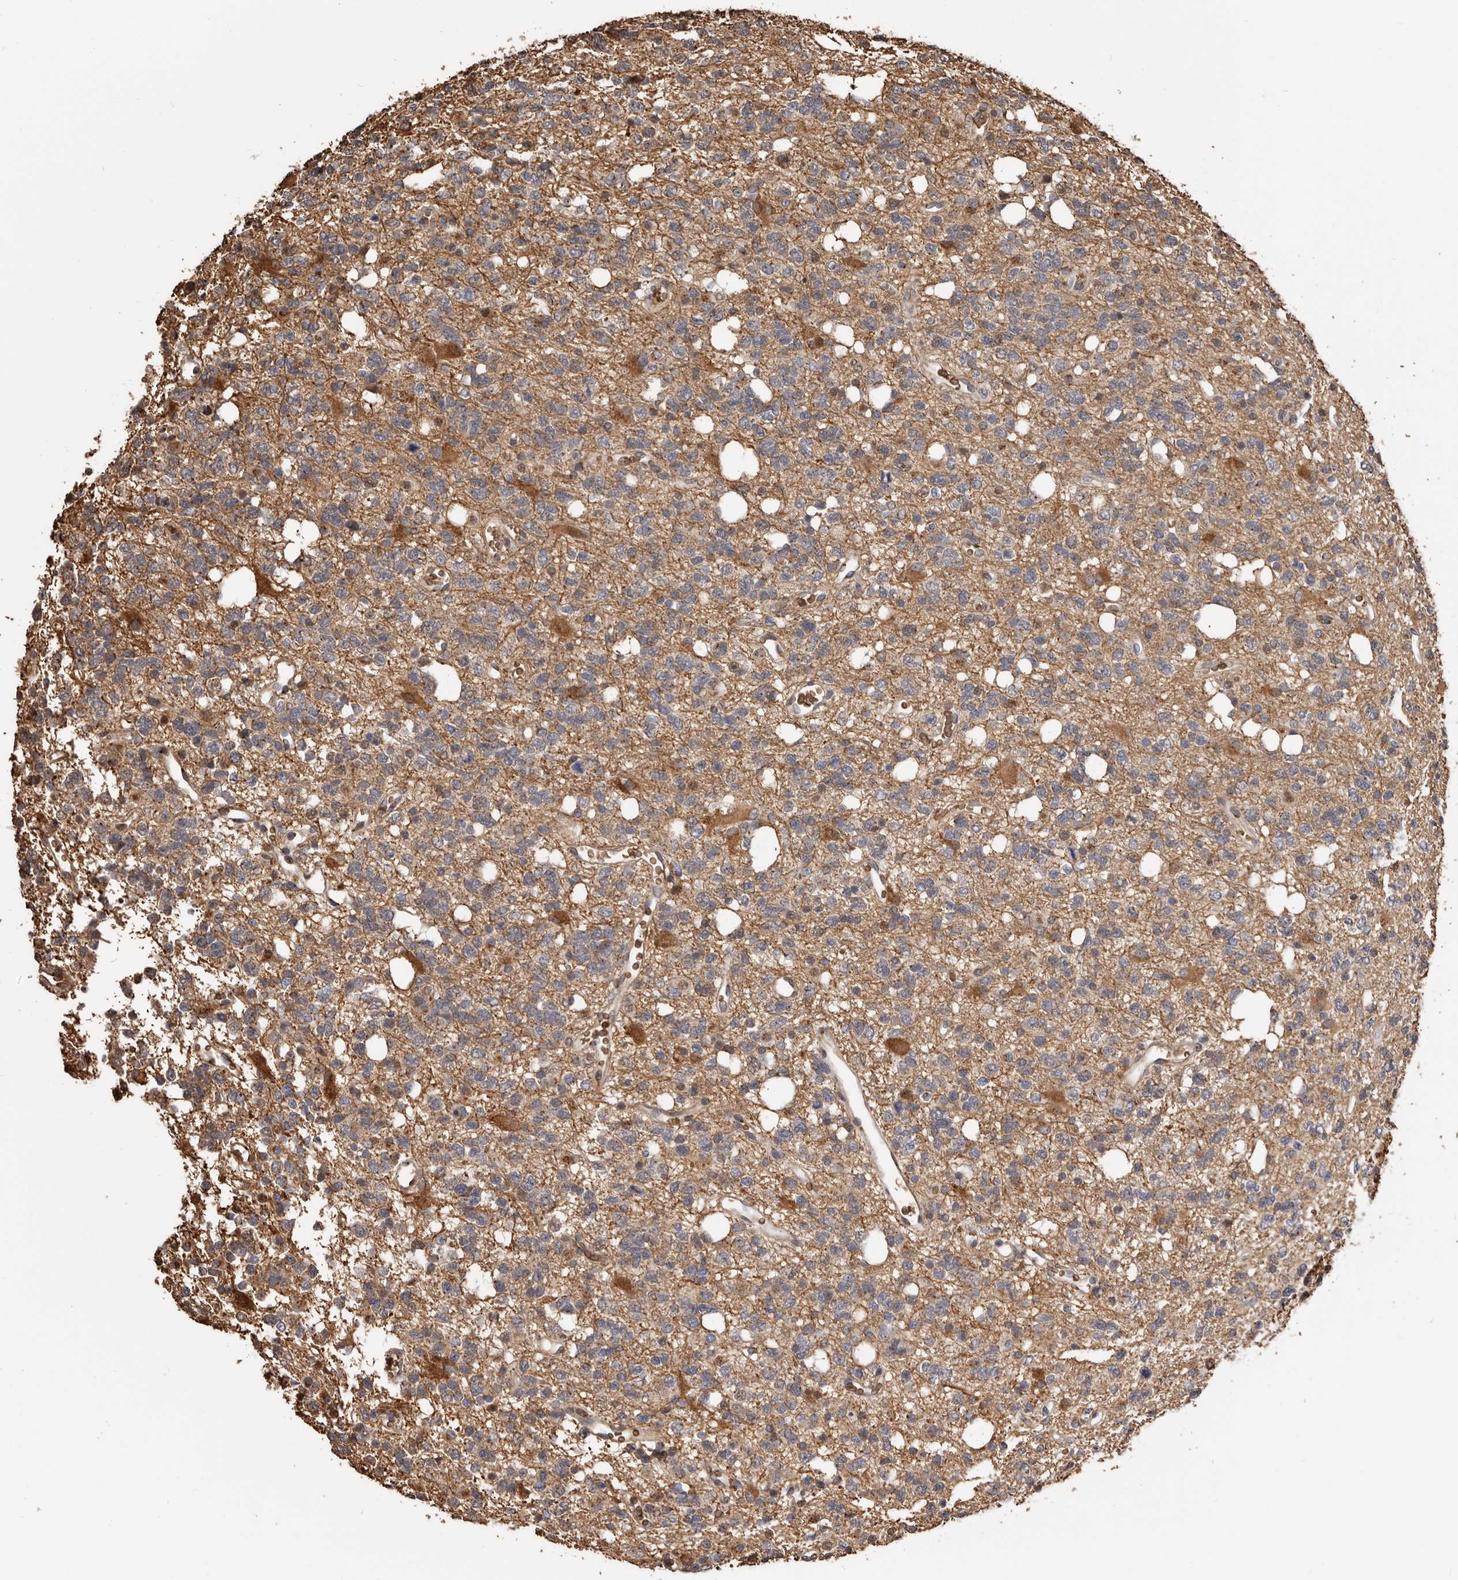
{"staining": {"intensity": "weak", "quantity": "25%-75%", "location": "cytoplasmic/membranous"}, "tissue": "glioma", "cell_type": "Tumor cells", "image_type": "cancer", "snomed": [{"axis": "morphology", "description": "Glioma, malignant, High grade"}, {"axis": "topography", "description": "Brain"}], "caption": "Immunohistochemistry (IHC) of glioma displays low levels of weak cytoplasmic/membranous staining in about 25%-75% of tumor cells.", "gene": "ENTREP1", "patient": {"sex": "female", "age": 62}}